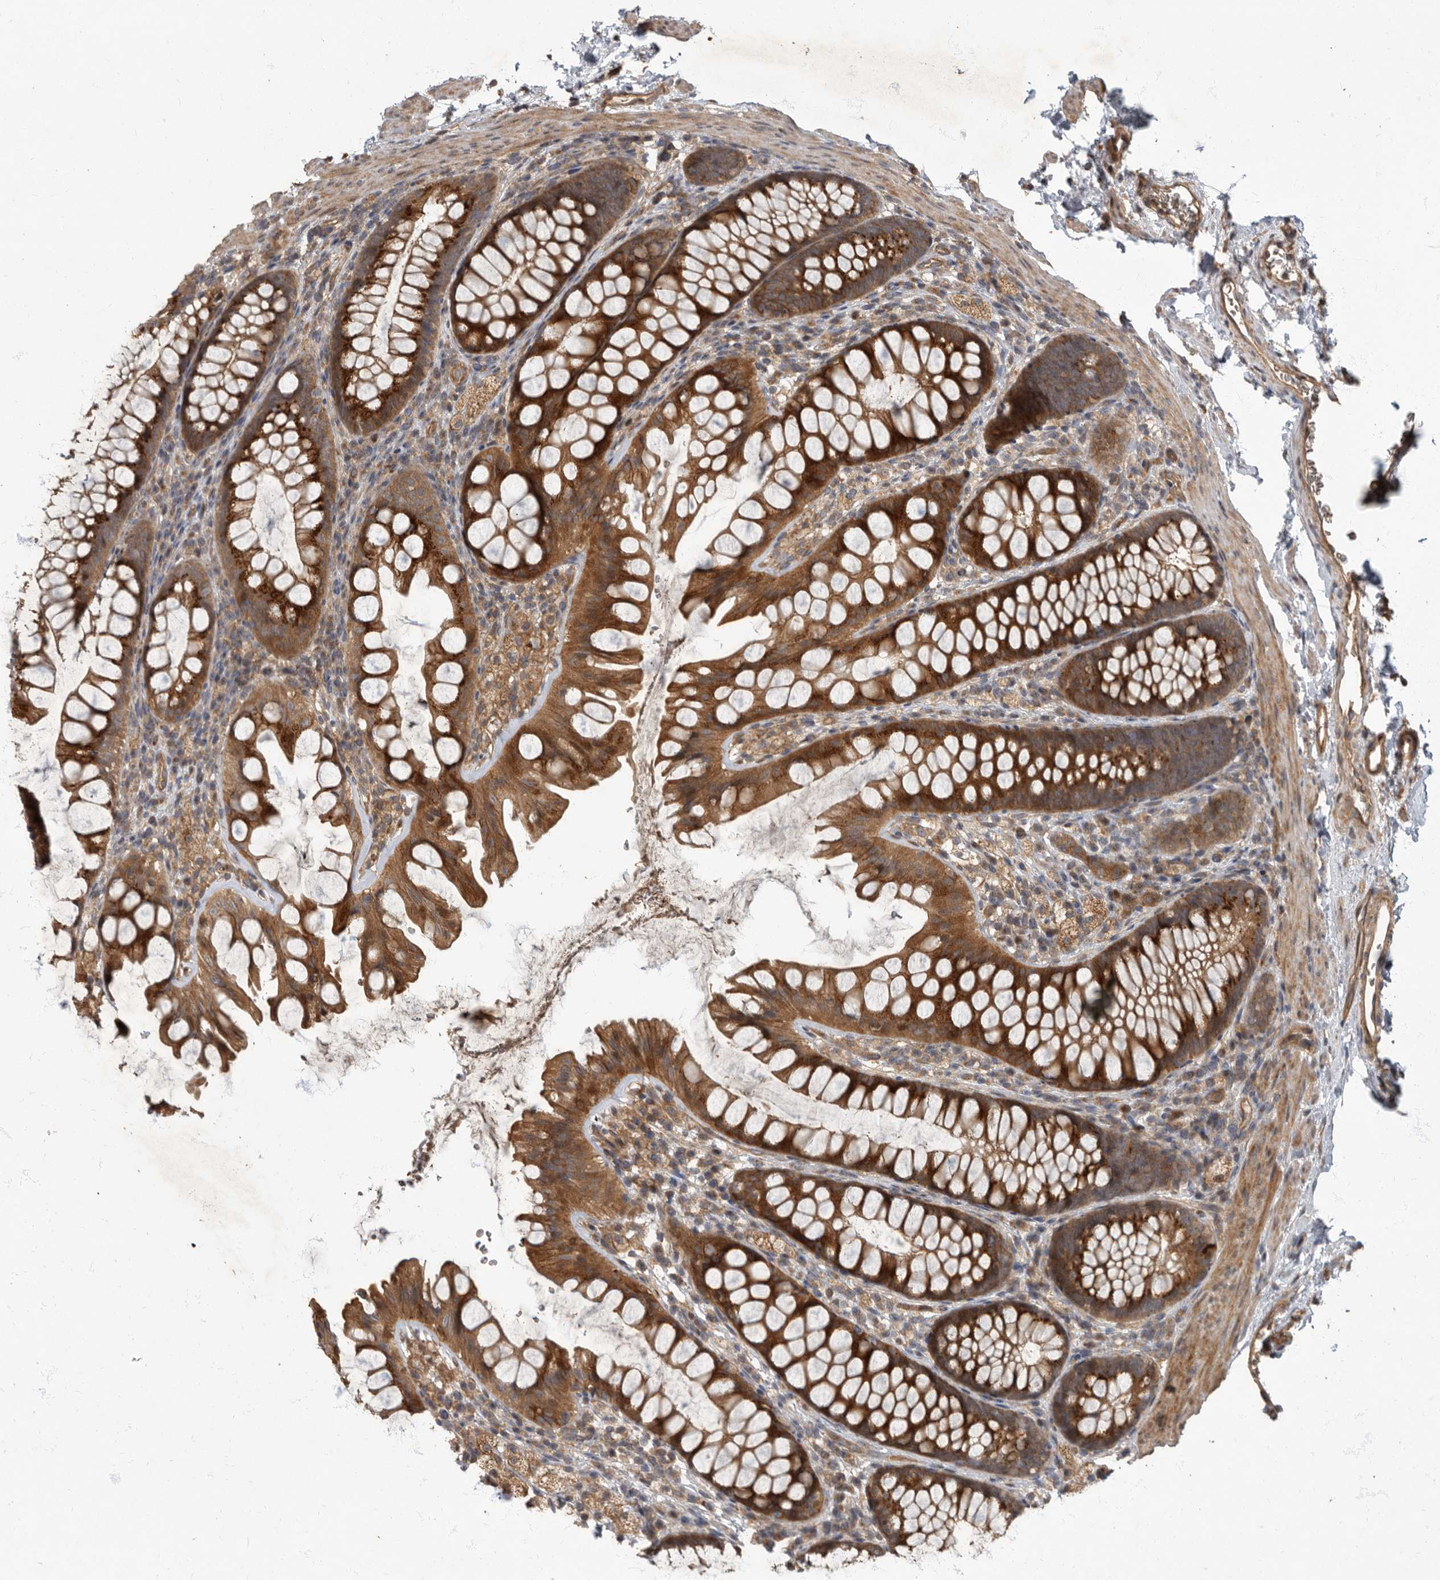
{"staining": {"intensity": "moderate", "quantity": ">75%", "location": "cytoplasmic/membranous"}, "tissue": "colon", "cell_type": "Endothelial cells", "image_type": "normal", "snomed": [{"axis": "morphology", "description": "Normal tissue, NOS"}, {"axis": "topography", "description": "Colon"}], "caption": "Immunohistochemistry (IHC) histopathology image of normal human colon stained for a protein (brown), which demonstrates medium levels of moderate cytoplasmic/membranous expression in about >75% of endothelial cells.", "gene": "IQCK", "patient": {"sex": "female", "age": 62}}